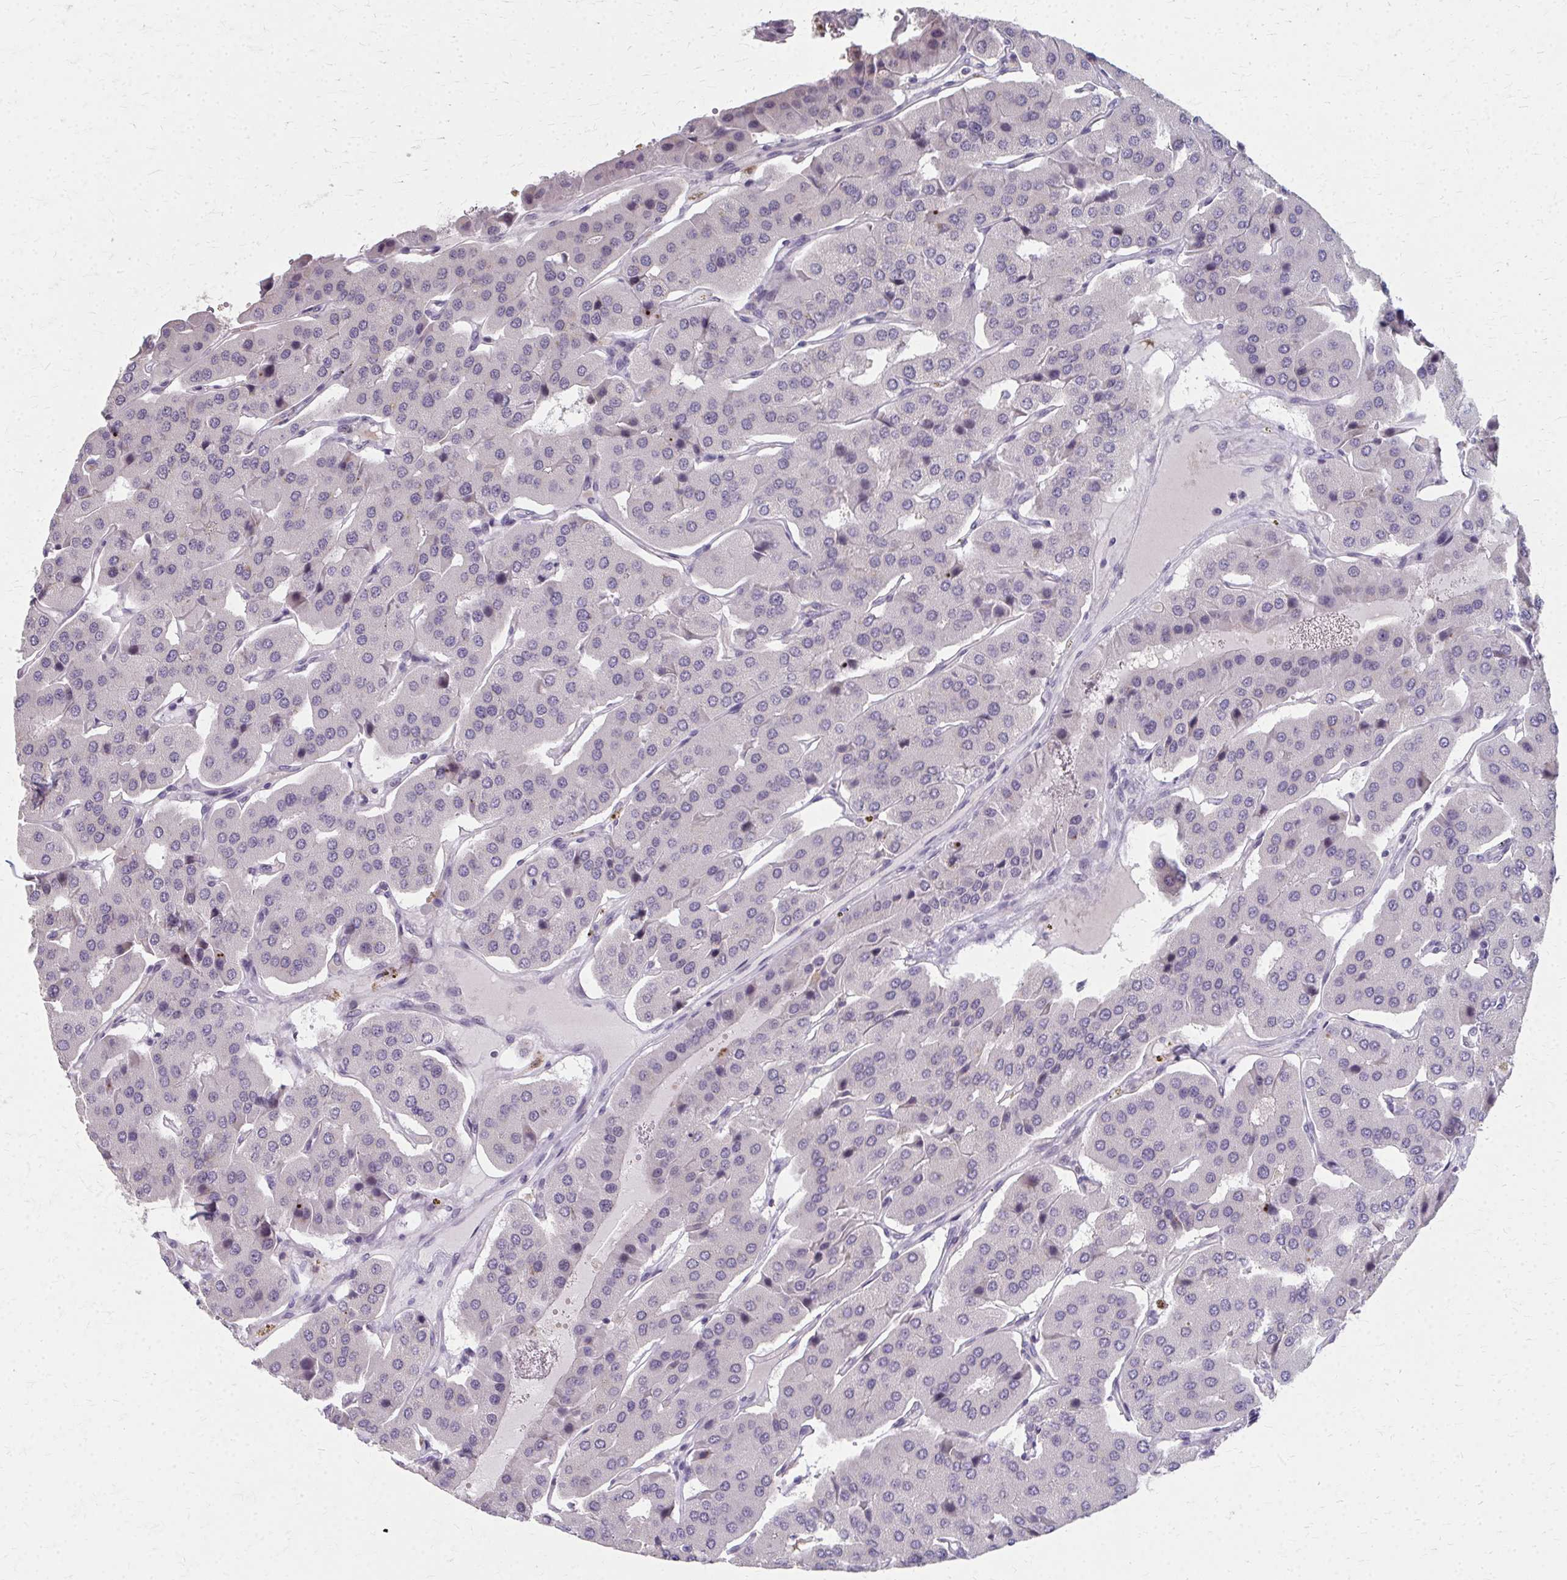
{"staining": {"intensity": "negative", "quantity": "none", "location": "none"}, "tissue": "parathyroid gland", "cell_type": "Glandular cells", "image_type": "normal", "snomed": [{"axis": "morphology", "description": "Normal tissue, NOS"}, {"axis": "morphology", "description": "Adenoma, NOS"}, {"axis": "topography", "description": "Parathyroid gland"}], "caption": "DAB (3,3'-diaminobenzidine) immunohistochemical staining of normal human parathyroid gland displays no significant staining in glandular cells.", "gene": "NUDT16", "patient": {"sex": "female", "age": 86}}